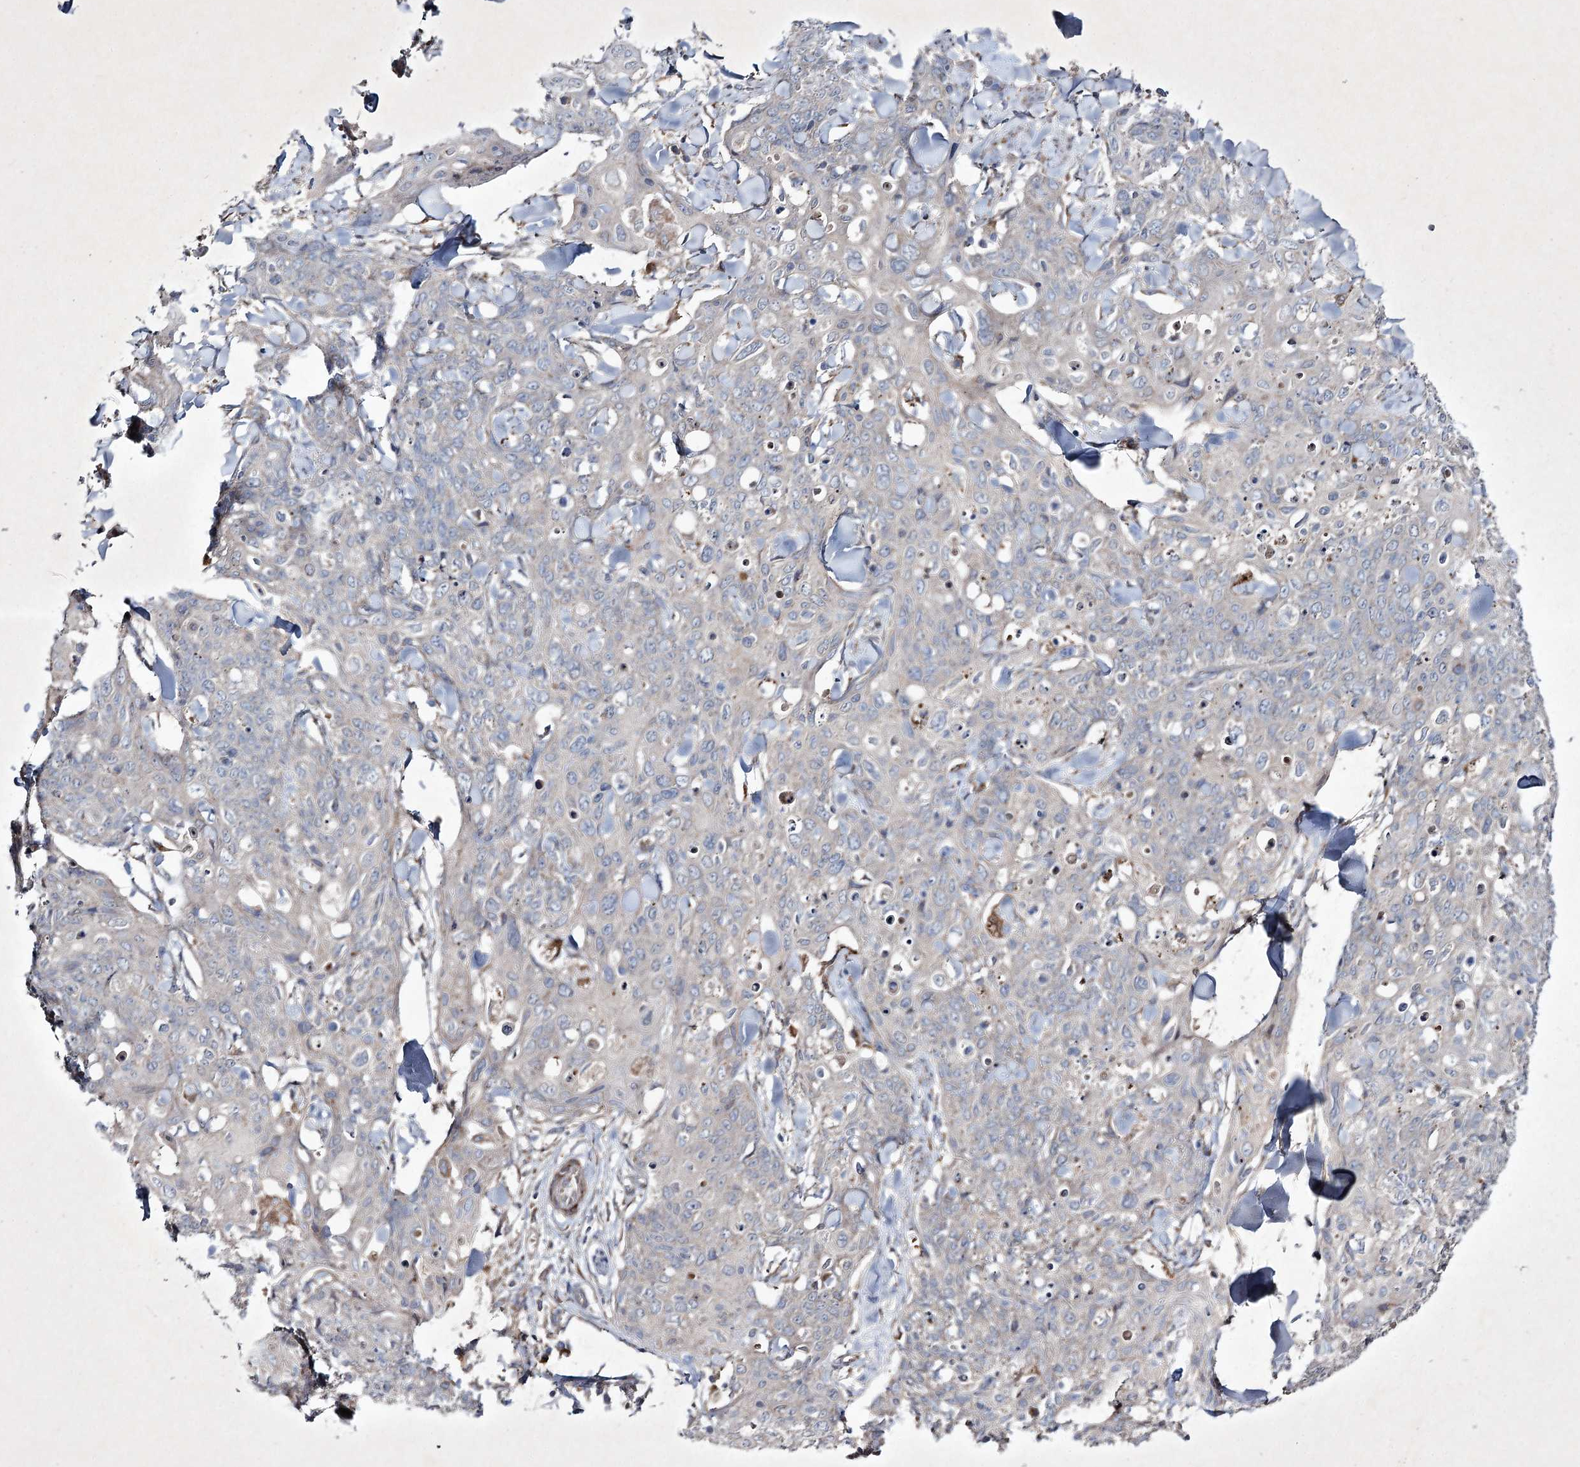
{"staining": {"intensity": "negative", "quantity": "none", "location": "none"}, "tissue": "skin cancer", "cell_type": "Tumor cells", "image_type": "cancer", "snomed": [{"axis": "morphology", "description": "Squamous cell carcinoma, NOS"}, {"axis": "topography", "description": "Skin"}, {"axis": "topography", "description": "Vulva"}], "caption": "Protein analysis of squamous cell carcinoma (skin) demonstrates no significant positivity in tumor cells.", "gene": "ALG9", "patient": {"sex": "female", "age": 85}}